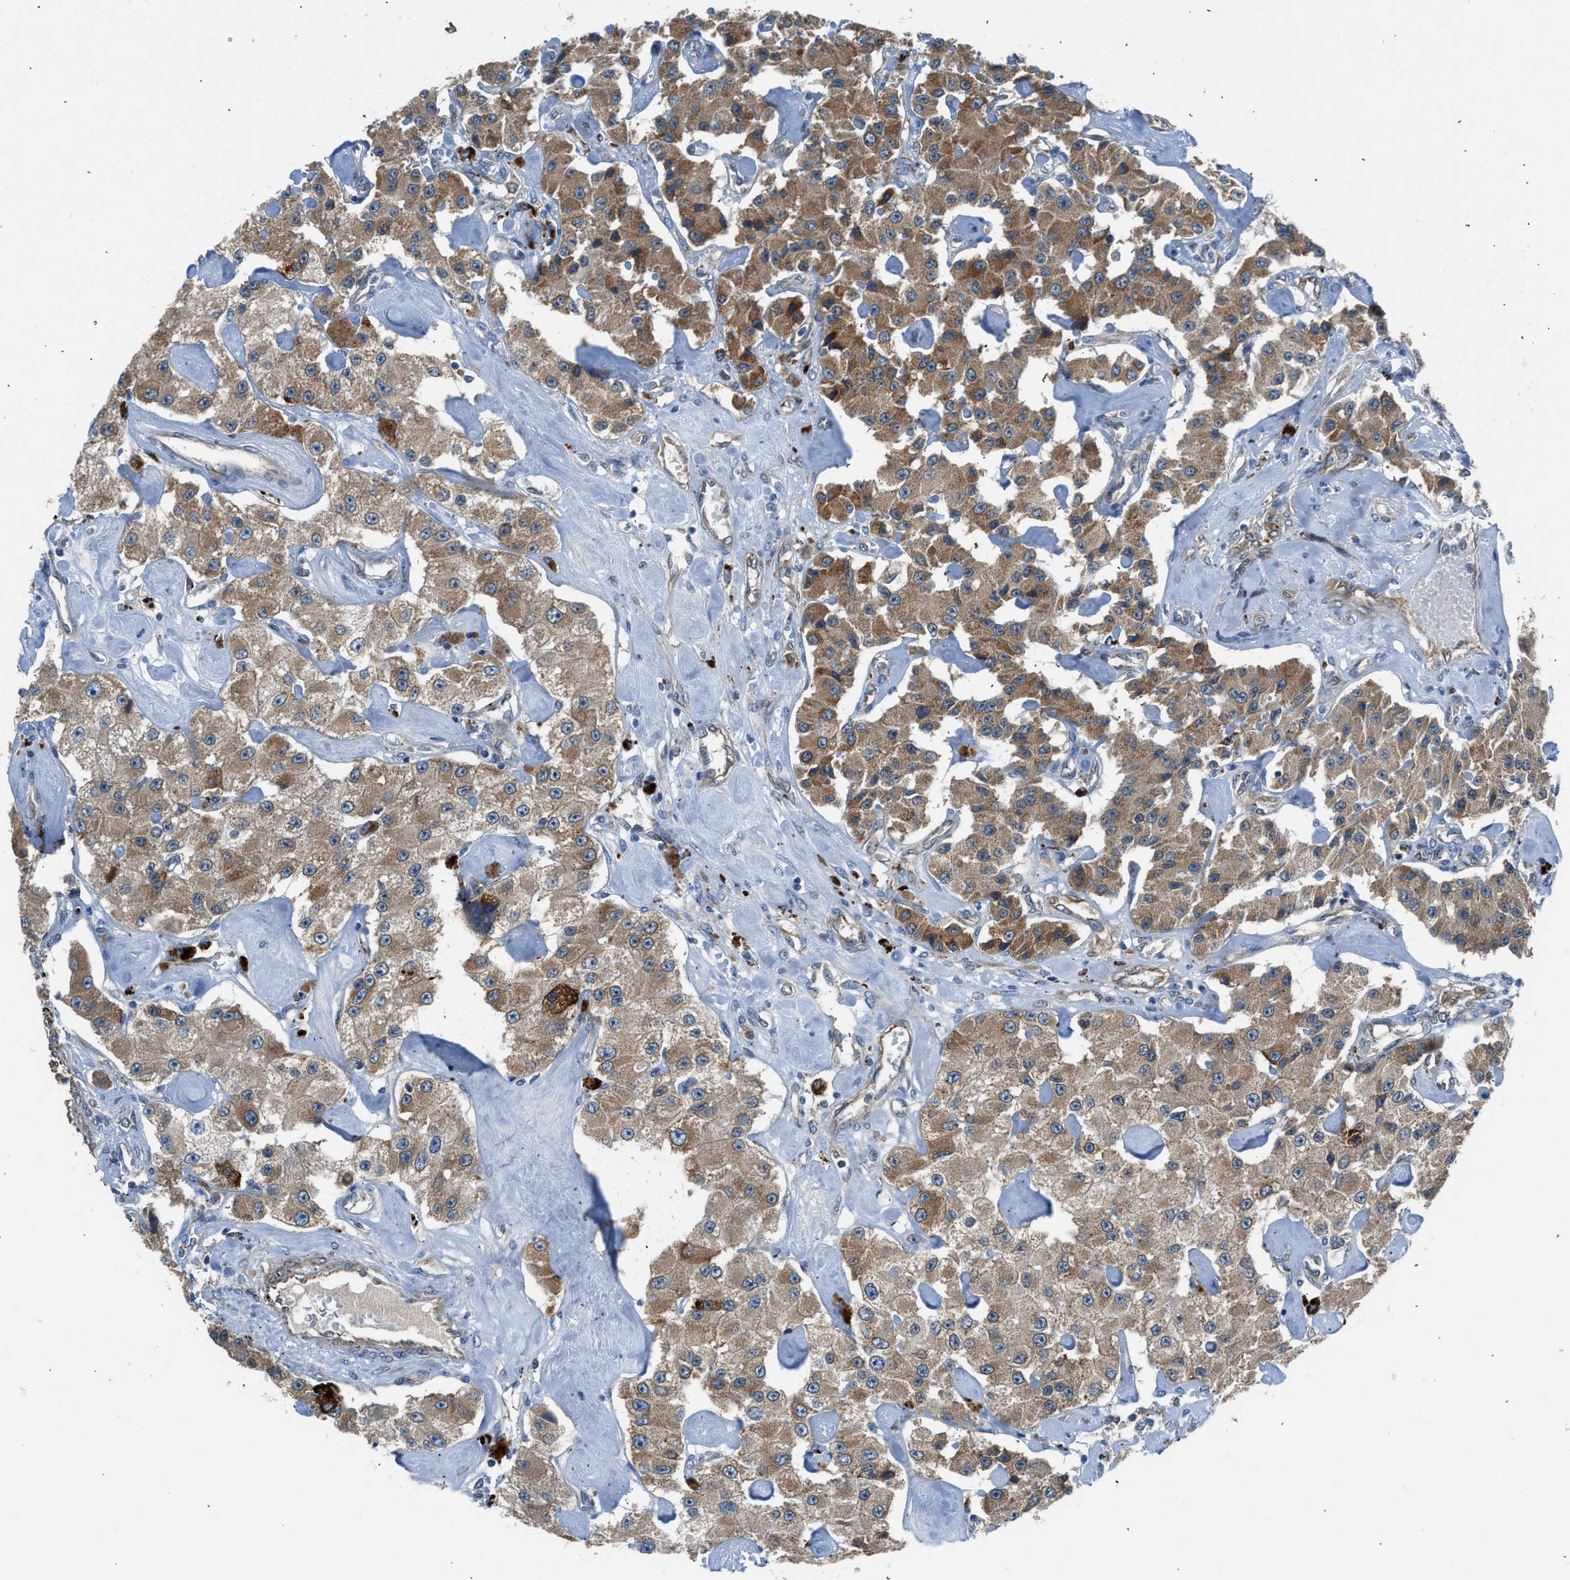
{"staining": {"intensity": "moderate", "quantity": ">75%", "location": "cytoplasmic/membranous"}, "tissue": "carcinoid", "cell_type": "Tumor cells", "image_type": "cancer", "snomed": [{"axis": "morphology", "description": "Carcinoid, malignant, NOS"}, {"axis": "topography", "description": "Pancreas"}], "caption": "Tumor cells display medium levels of moderate cytoplasmic/membranous positivity in approximately >75% of cells in carcinoid.", "gene": "LMBR1", "patient": {"sex": "male", "age": 41}}